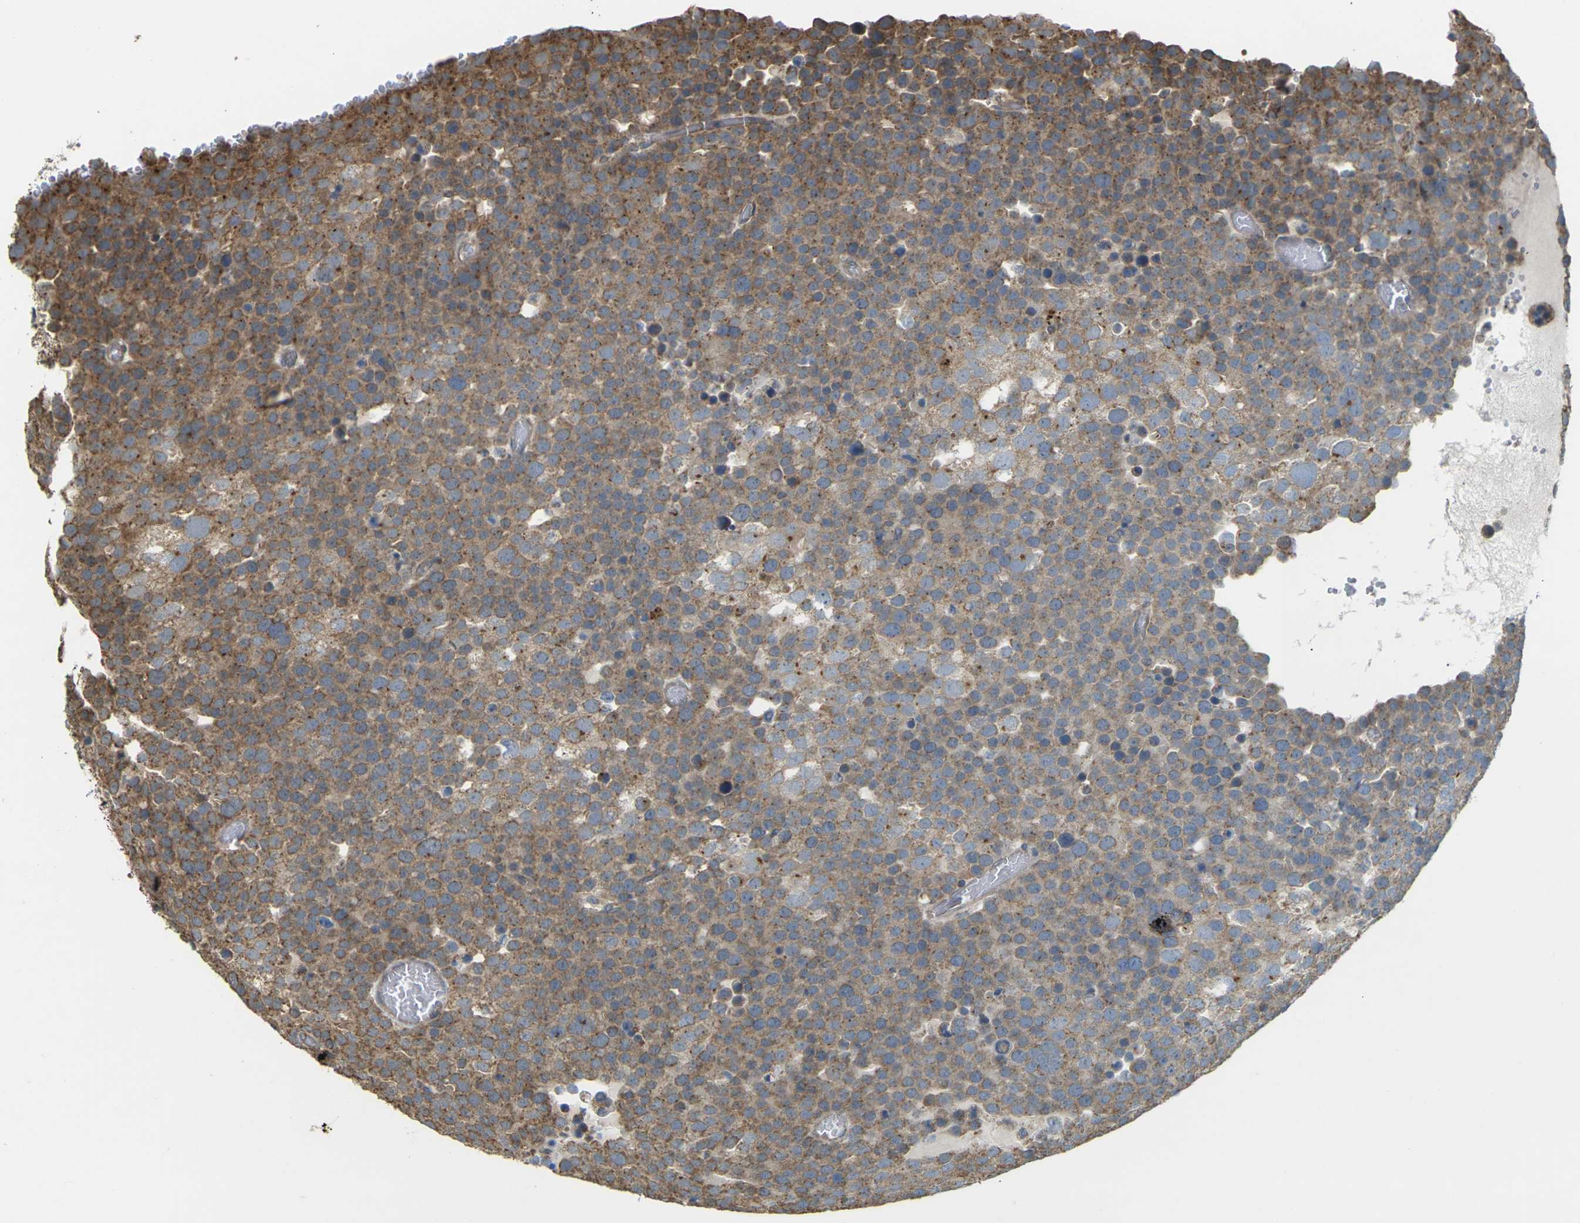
{"staining": {"intensity": "moderate", "quantity": ">75%", "location": "cytoplasmic/membranous"}, "tissue": "testis cancer", "cell_type": "Tumor cells", "image_type": "cancer", "snomed": [{"axis": "morphology", "description": "Seminoma, NOS"}, {"axis": "topography", "description": "Testis"}], "caption": "High-magnification brightfield microscopy of seminoma (testis) stained with DAB (3,3'-diaminobenzidine) (brown) and counterstained with hematoxylin (blue). tumor cells exhibit moderate cytoplasmic/membranous positivity is identified in approximately>75% of cells. Nuclei are stained in blue.", "gene": "KSR1", "patient": {"sex": "male", "age": 71}}